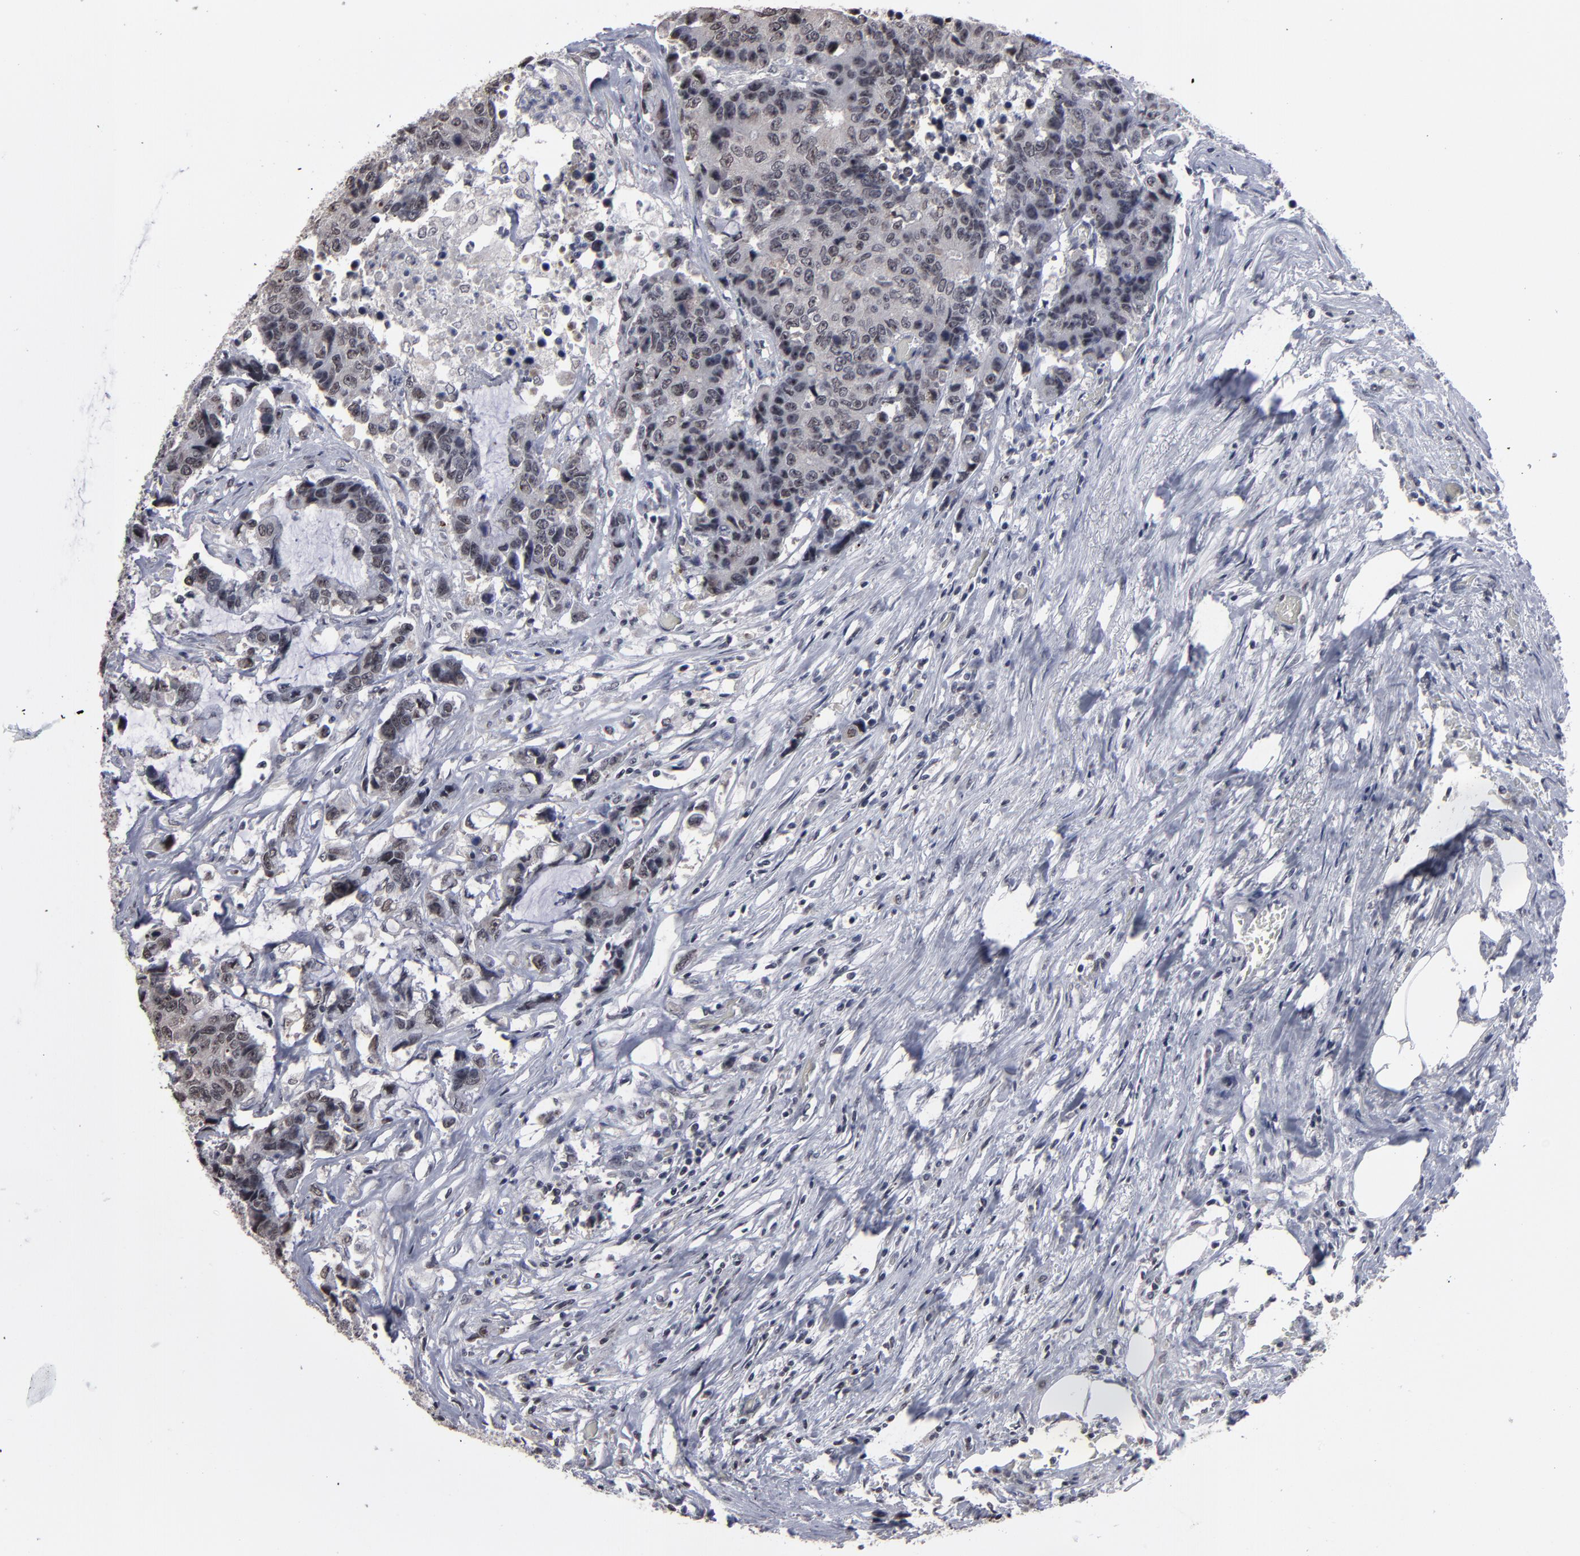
{"staining": {"intensity": "weak", "quantity": "25%-75%", "location": "nuclear"}, "tissue": "colorectal cancer", "cell_type": "Tumor cells", "image_type": "cancer", "snomed": [{"axis": "morphology", "description": "Adenocarcinoma, NOS"}, {"axis": "topography", "description": "Colon"}], "caption": "Protein expression analysis of human adenocarcinoma (colorectal) reveals weak nuclear expression in approximately 25%-75% of tumor cells. (IHC, brightfield microscopy, high magnification).", "gene": "SSRP1", "patient": {"sex": "female", "age": 86}}